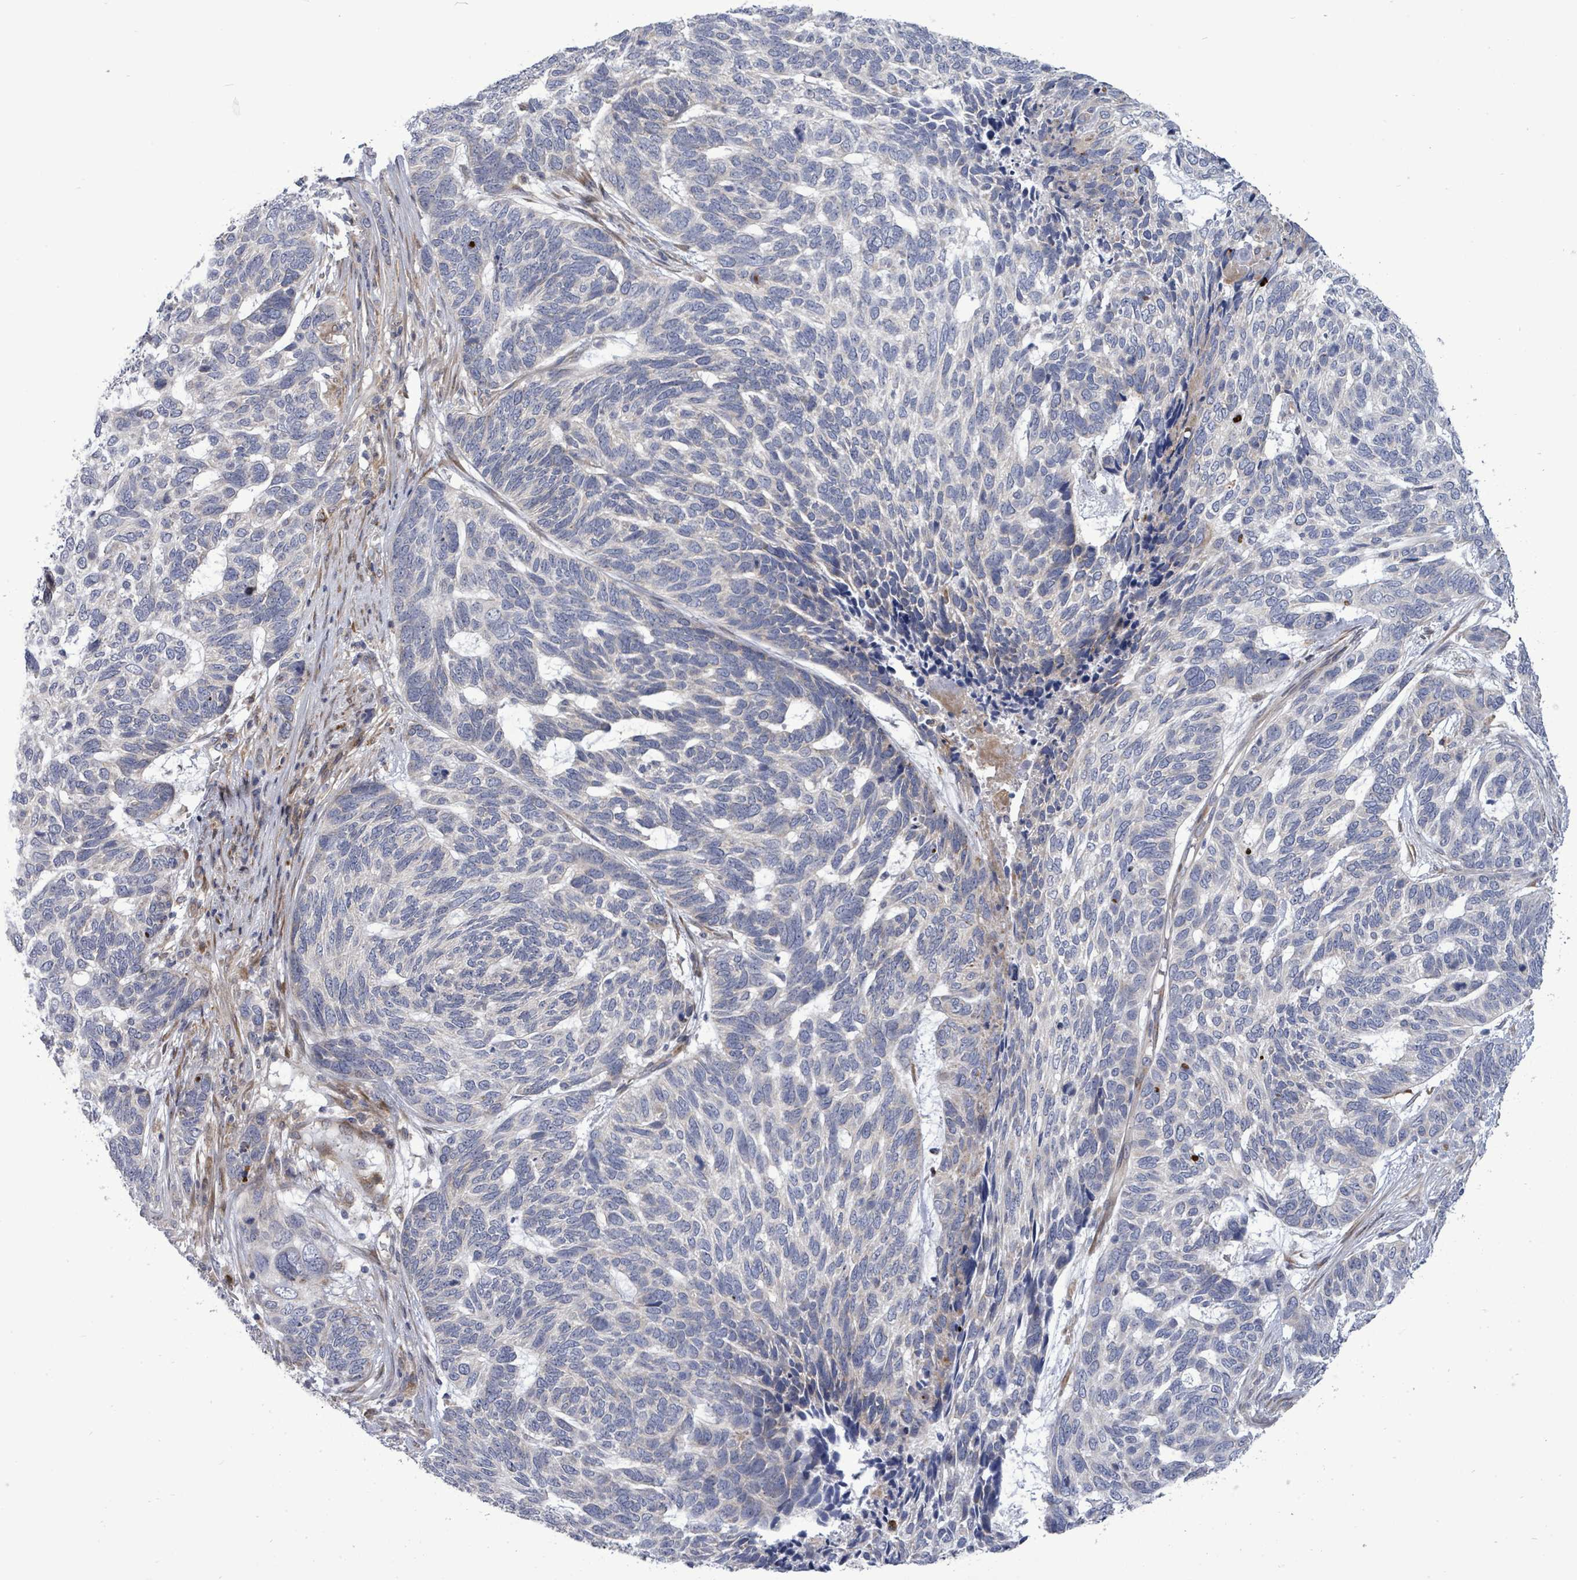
{"staining": {"intensity": "negative", "quantity": "none", "location": "none"}, "tissue": "skin cancer", "cell_type": "Tumor cells", "image_type": "cancer", "snomed": [{"axis": "morphology", "description": "Basal cell carcinoma"}, {"axis": "topography", "description": "Skin"}], "caption": "Micrograph shows no protein positivity in tumor cells of skin basal cell carcinoma tissue. (Stains: DAB (3,3'-diaminobenzidine) IHC with hematoxylin counter stain, Microscopy: brightfield microscopy at high magnification).", "gene": "SAR1A", "patient": {"sex": "female", "age": 65}}